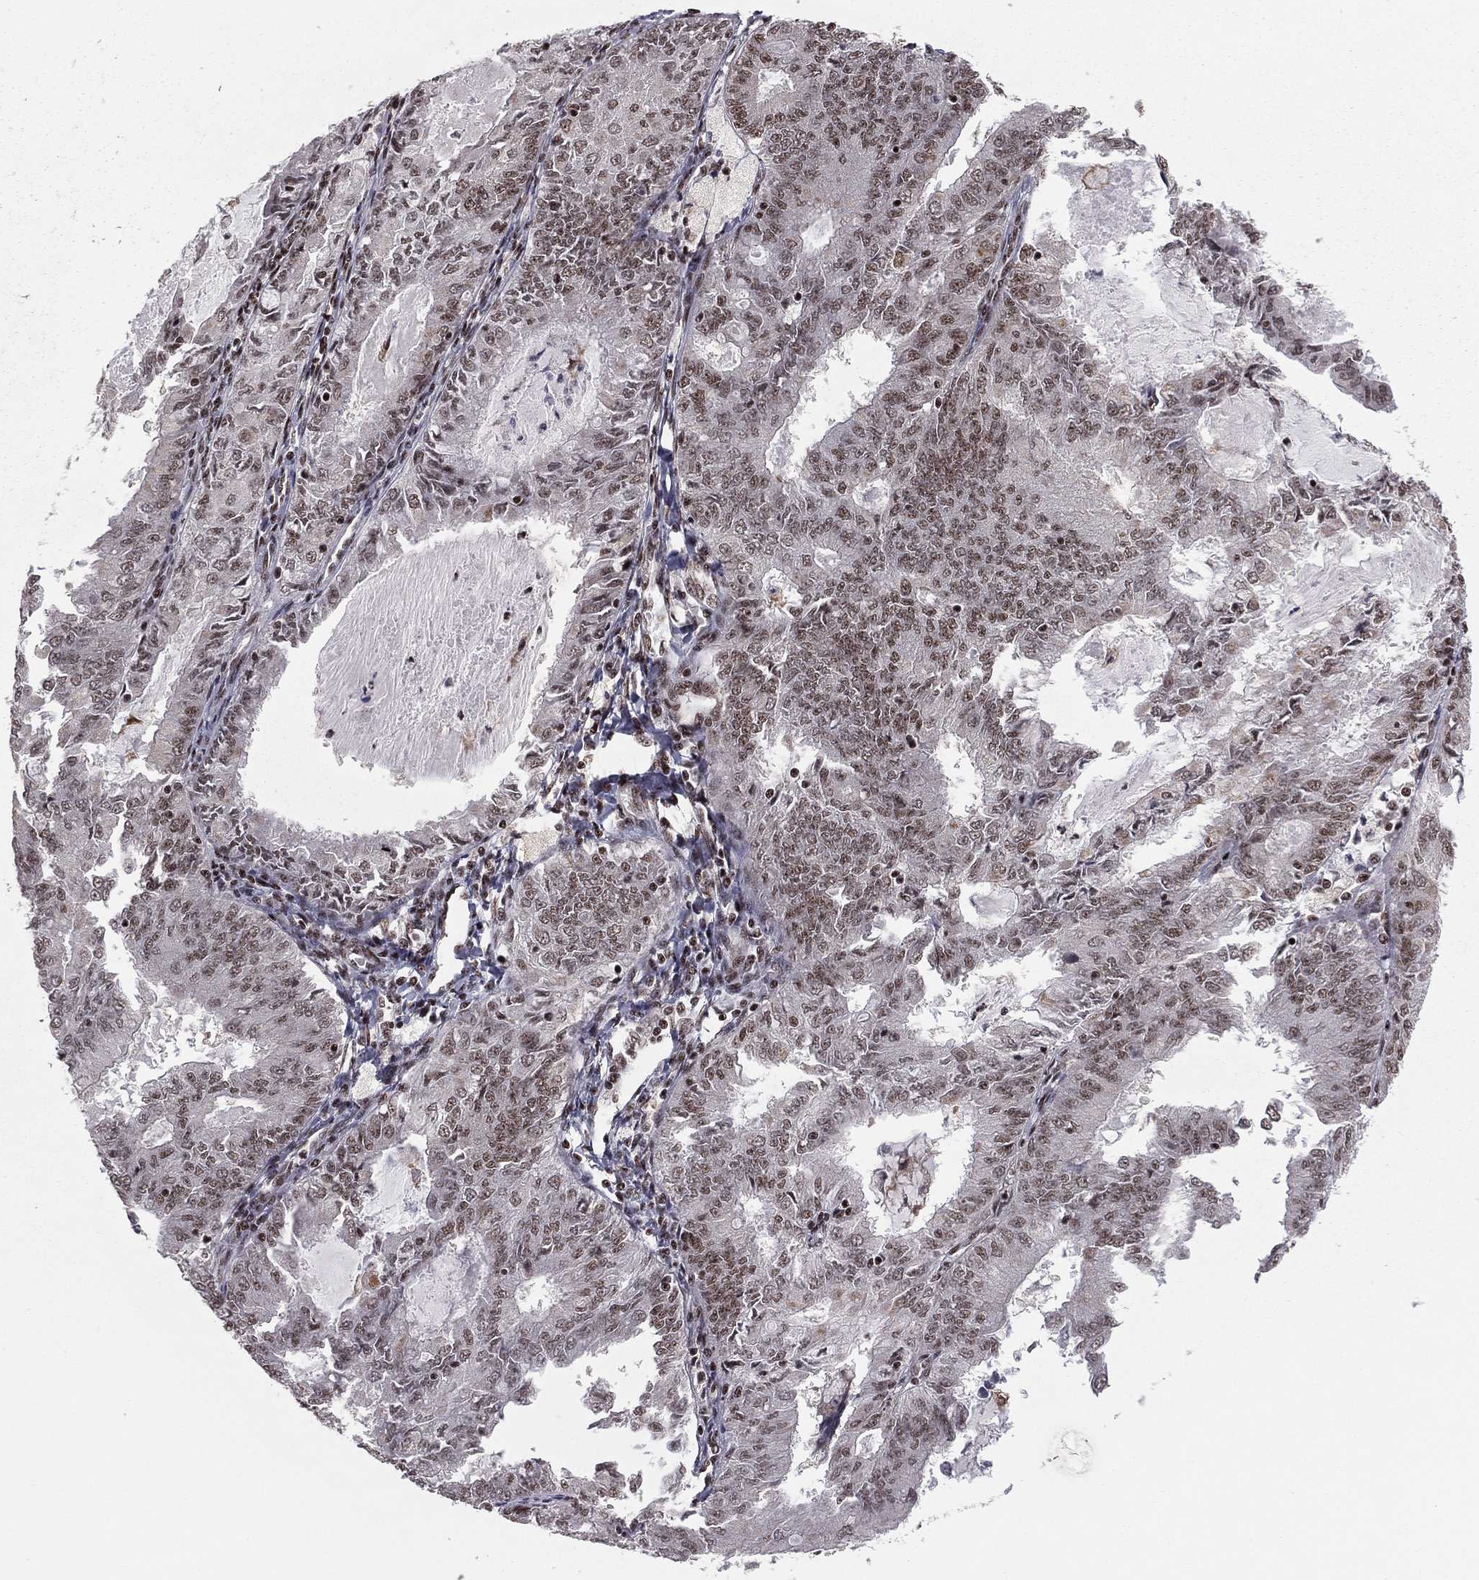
{"staining": {"intensity": "weak", "quantity": "<25%", "location": "nuclear"}, "tissue": "endometrial cancer", "cell_type": "Tumor cells", "image_type": "cancer", "snomed": [{"axis": "morphology", "description": "Adenocarcinoma, NOS"}, {"axis": "topography", "description": "Endometrium"}], "caption": "A photomicrograph of endometrial adenocarcinoma stained for a protein displays no brown staining in tumor cells. (Stains: DAB immunohistochemistry with hematoxylin counter stain, Microscopy: brightfield microscopy at high magnification).", "gene": "NFYB", "patient": {"sex": "female", "age": 57}}